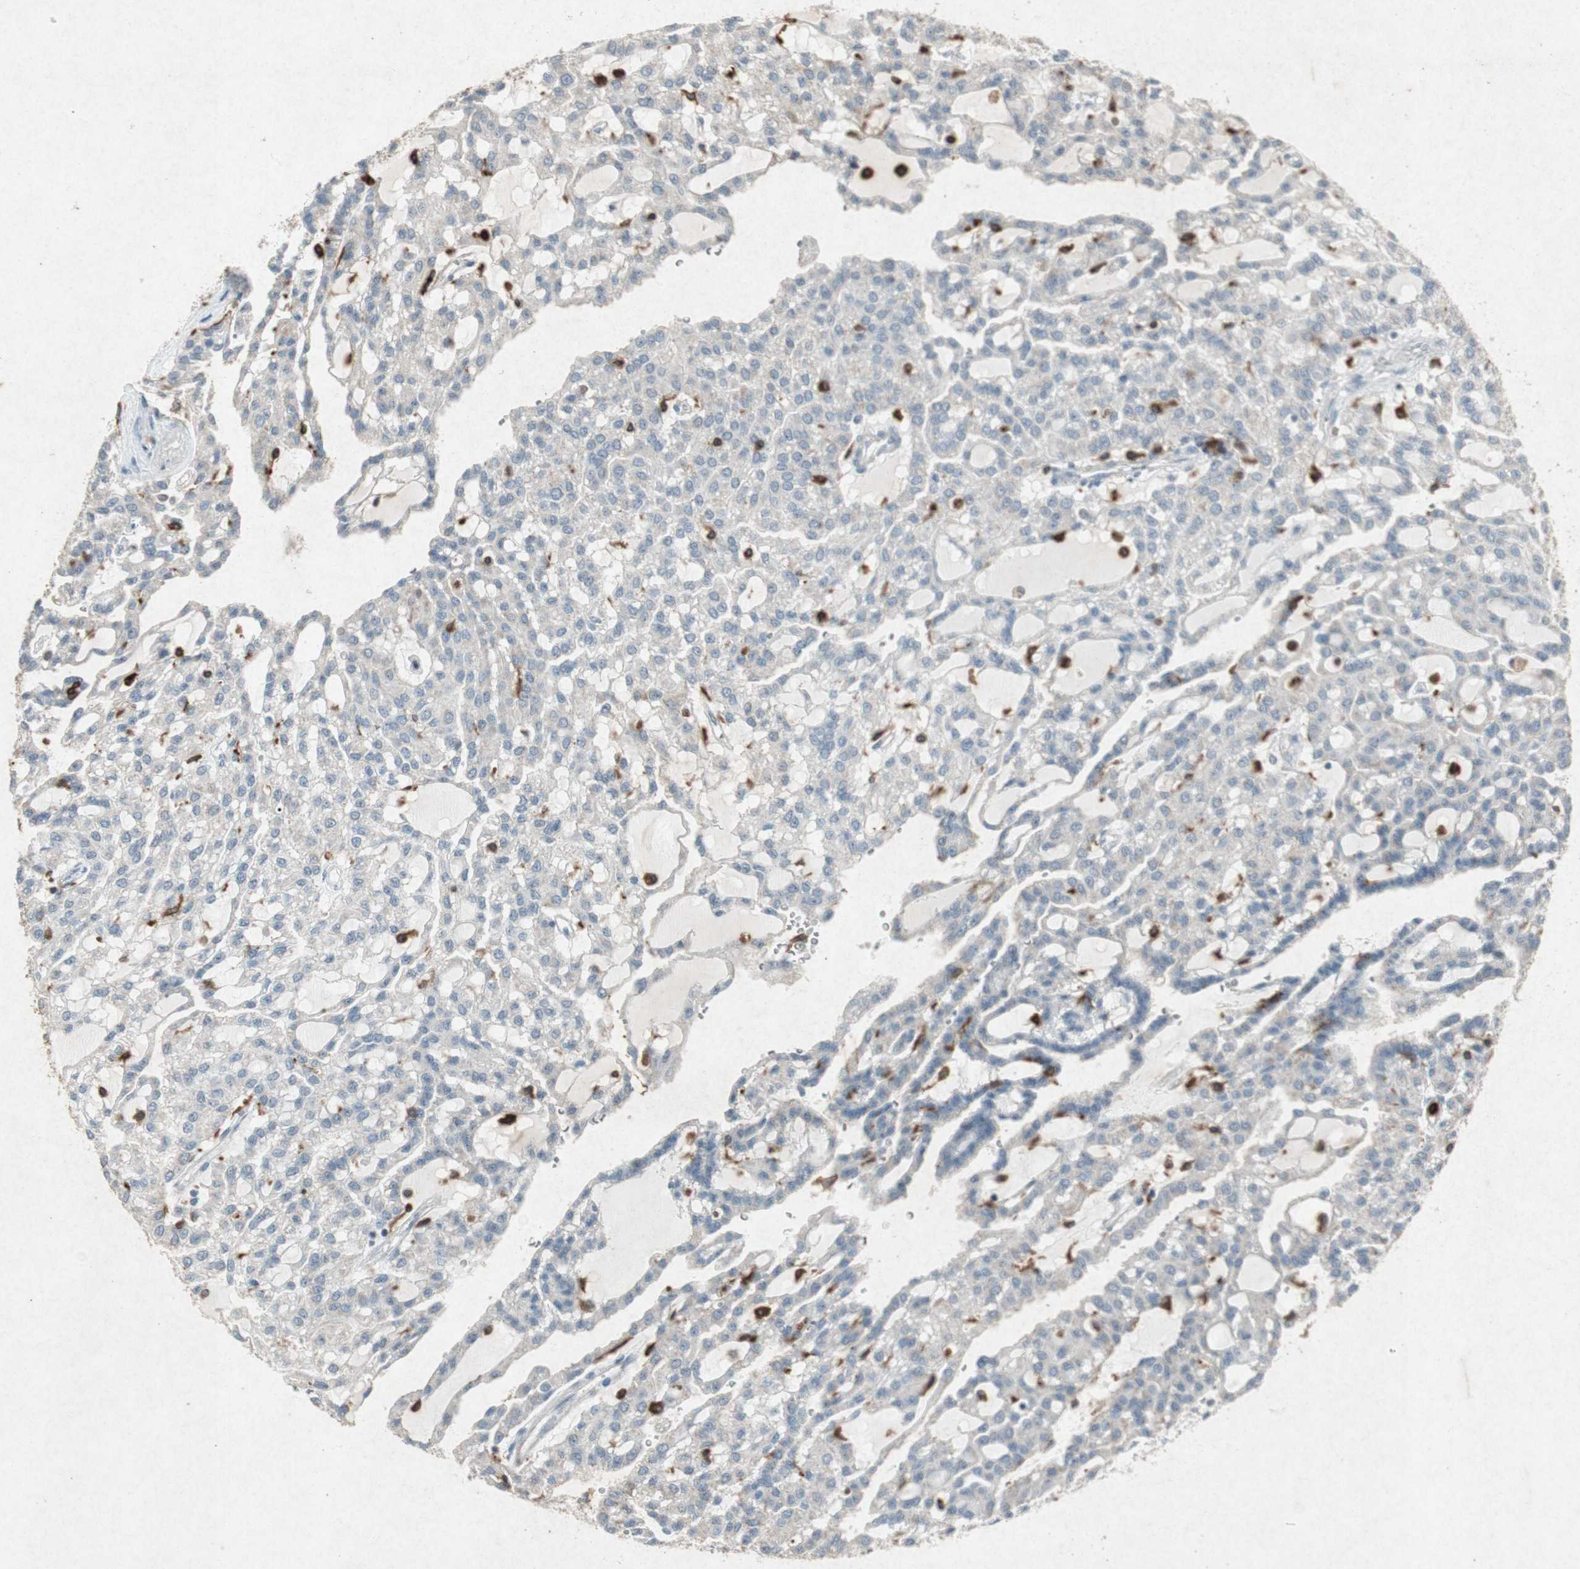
{"staining": {"intensity": "negative", "quantity": "none", "location": "none"}, "tissue": "renal cancer", "cell_type": "Tumor cells", "image_type": "cancer", "snomed": [{"axis": "morphology", "description": "Adenocarcinoma, NOS"}, {"axis": "topography", "description": "Kidney"}], "caption": "Image shows no significant protein positivity in tumor cells of renal cancer.", "gene": "TYROBP", "patient": {"sex": "male", "age": 63}}